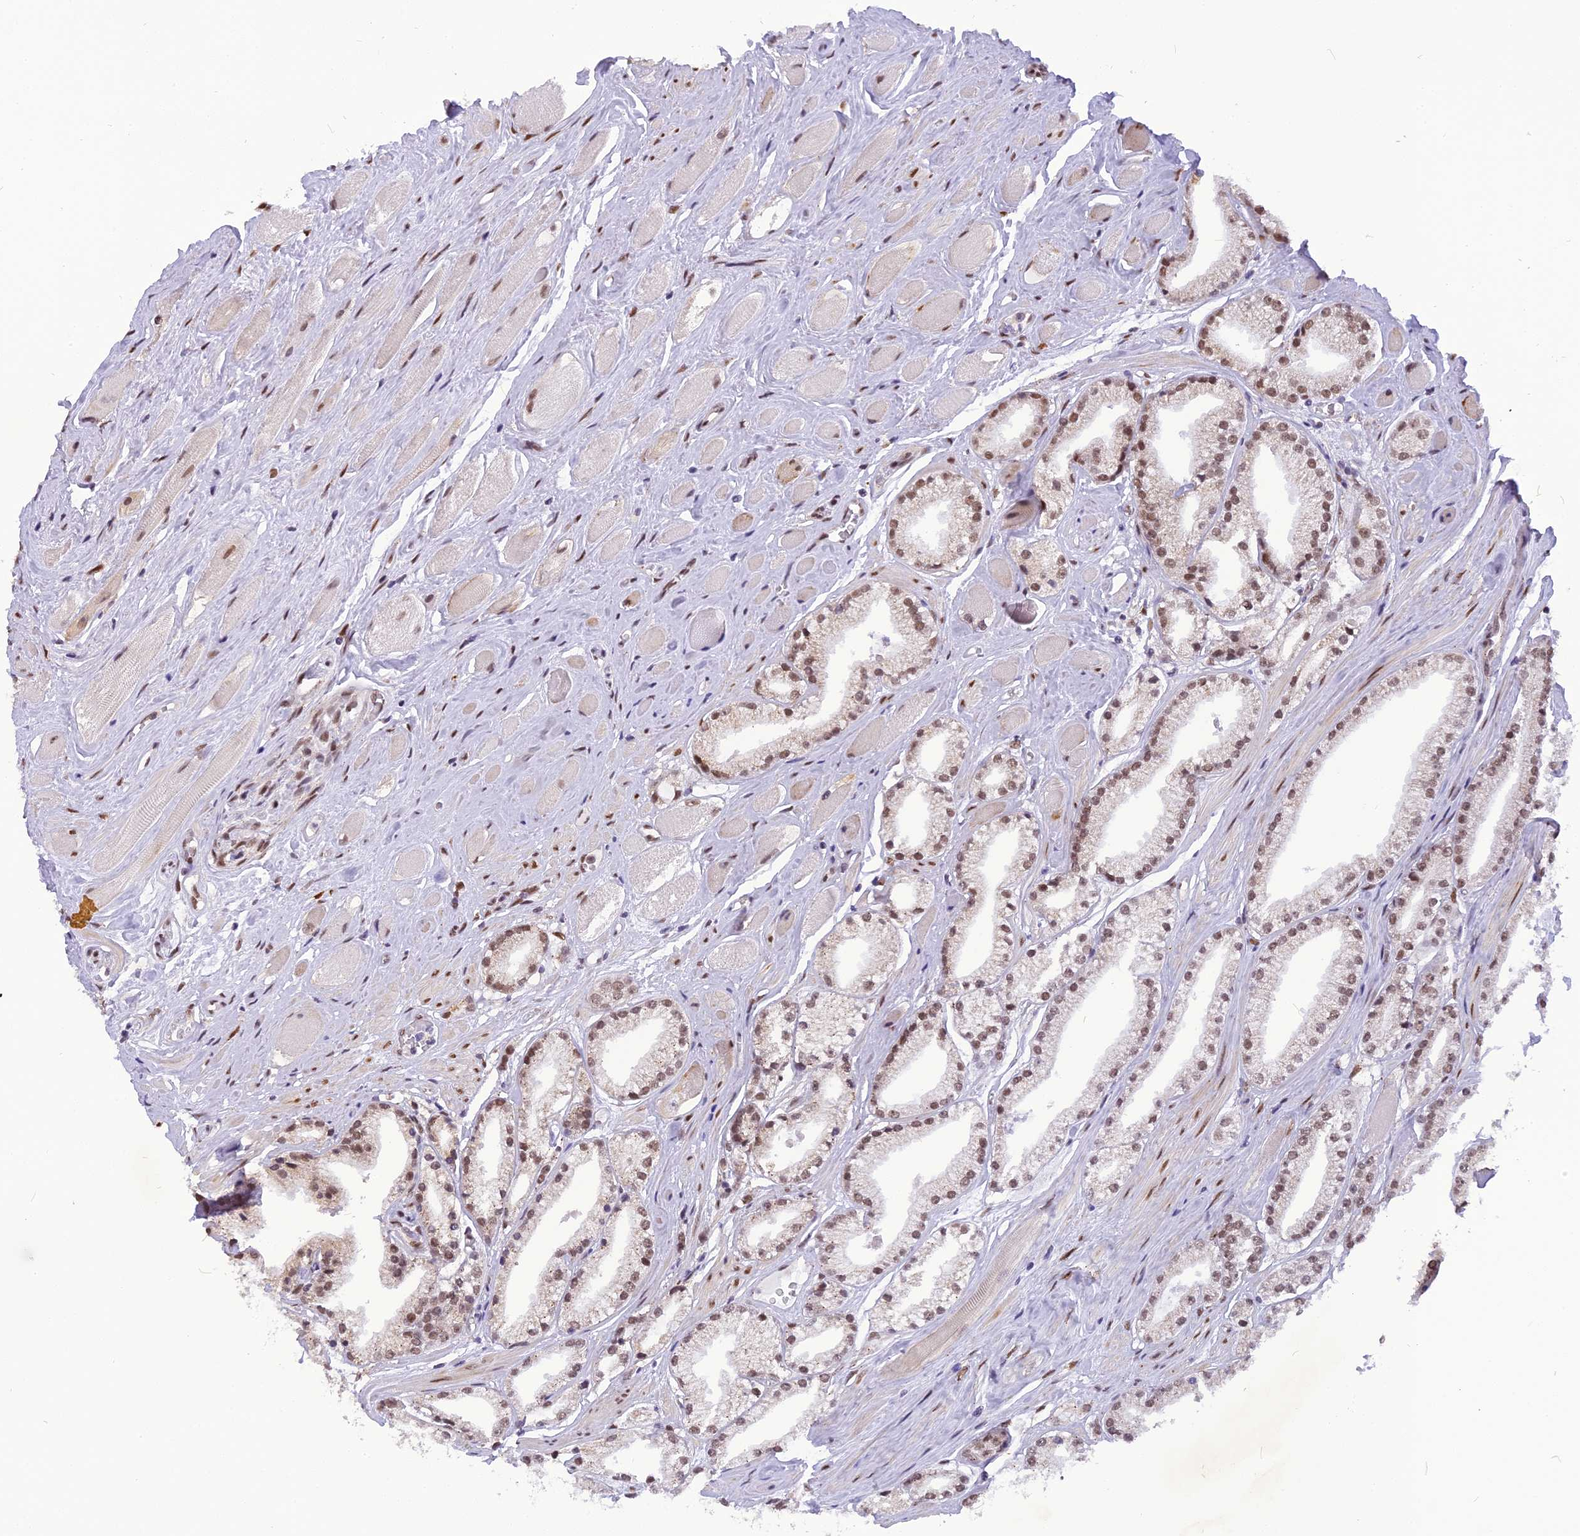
{"staining": {"intensity": "moderate", "quantity": ">75%", "location": "nuclear"}, "tissue": "prostate cancer", "cell_type": "Tumor cells", "image_type": "cancer", "snomed": [{"axis": "morphology", "description": "Adenocarcinoma, High grade"}, {"axis": "topography", "description": "Prostate"}], "caption": "This micrograph exhibits immunohistochemistry staining of prostate high-grade adenocarcinoma, with medium moderate nuclear expression in about >75% of tumor cells.", "gene": "IRF2BP1", "patient": {"sex": "male", "age": 67}}